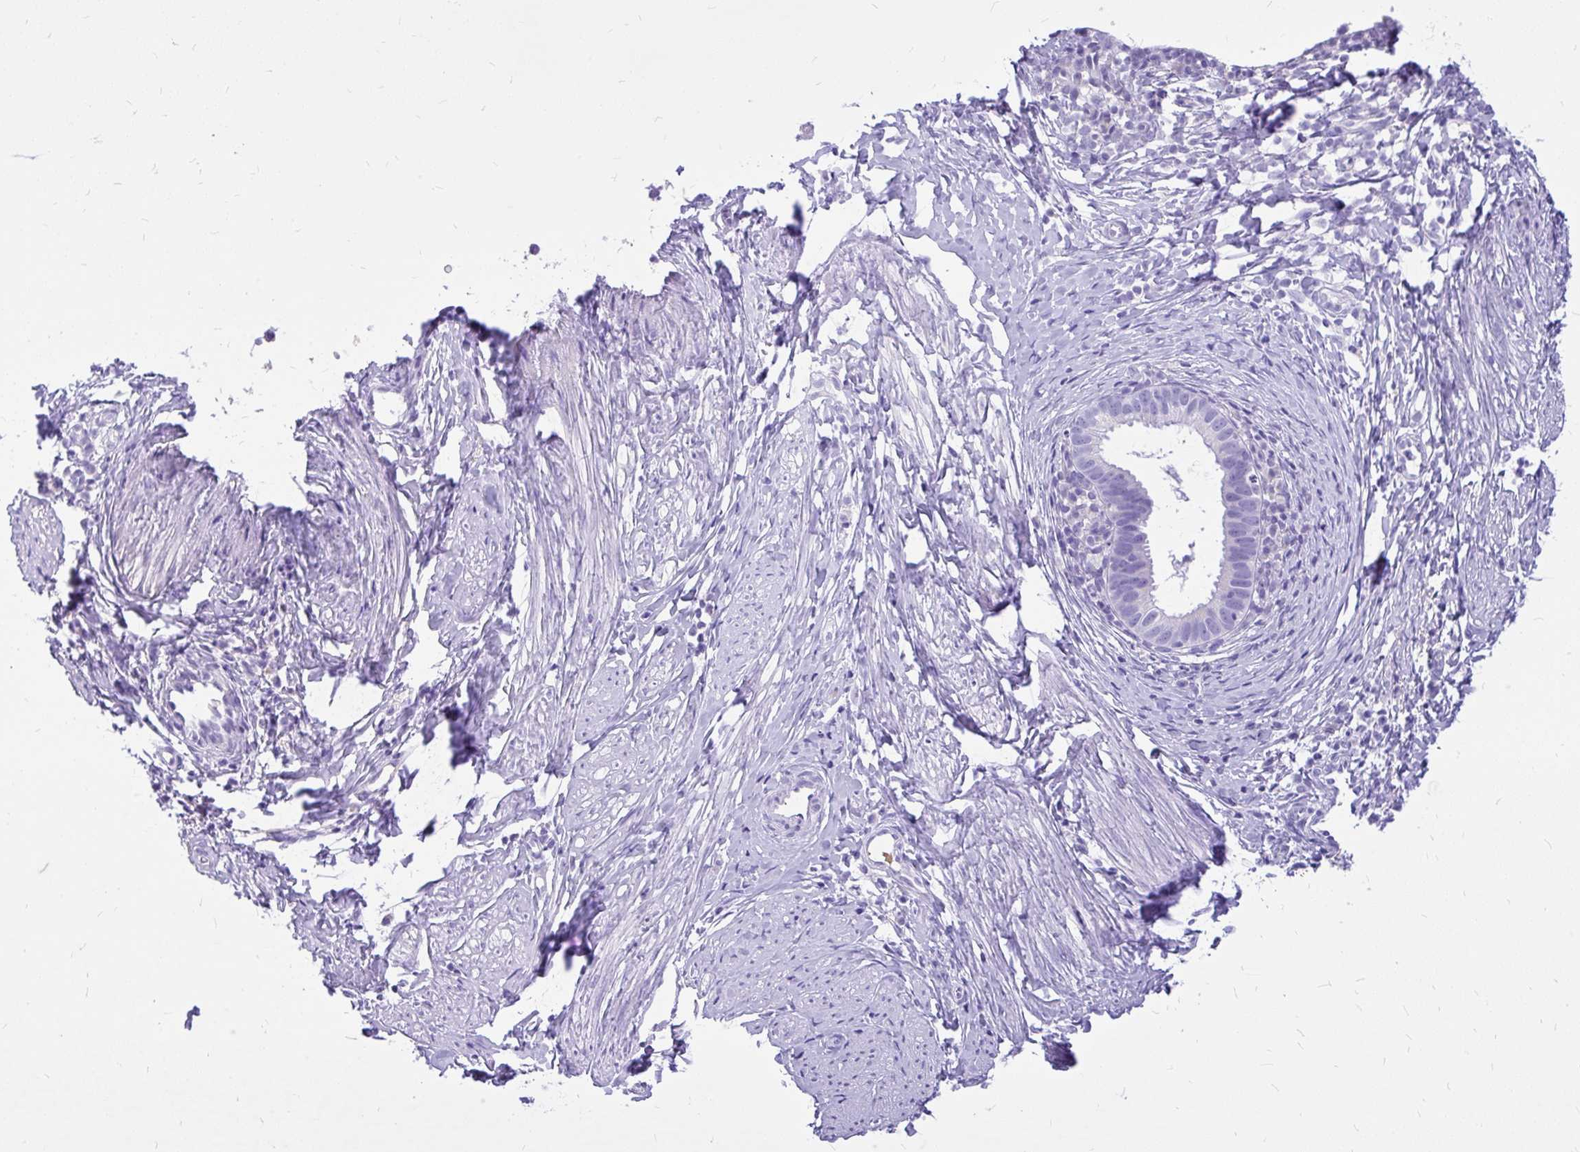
{"staining": {"intensity": "negative", "quantity": "none", "location": "none"}, "tissue": "cervical cancer", "cell_type": "Tumor cells", "image_type": "cancer", "snomed": [{"axis": "morphology", "description": "Adenocarcinoma, NOS"}, {"axis": "topography", "description": "Cervix"}], "caption": "Adenocarcinoma (cervical) was stained to show a protein in brown. There is no significant expression in tumor cells. (DAB (3,3'-diaminobenzidine) IHC visualized using brightfield microscopy, high magnification).", "gene": "MAP1LC3A", "patient": {"sex": "female", "age": 36}}